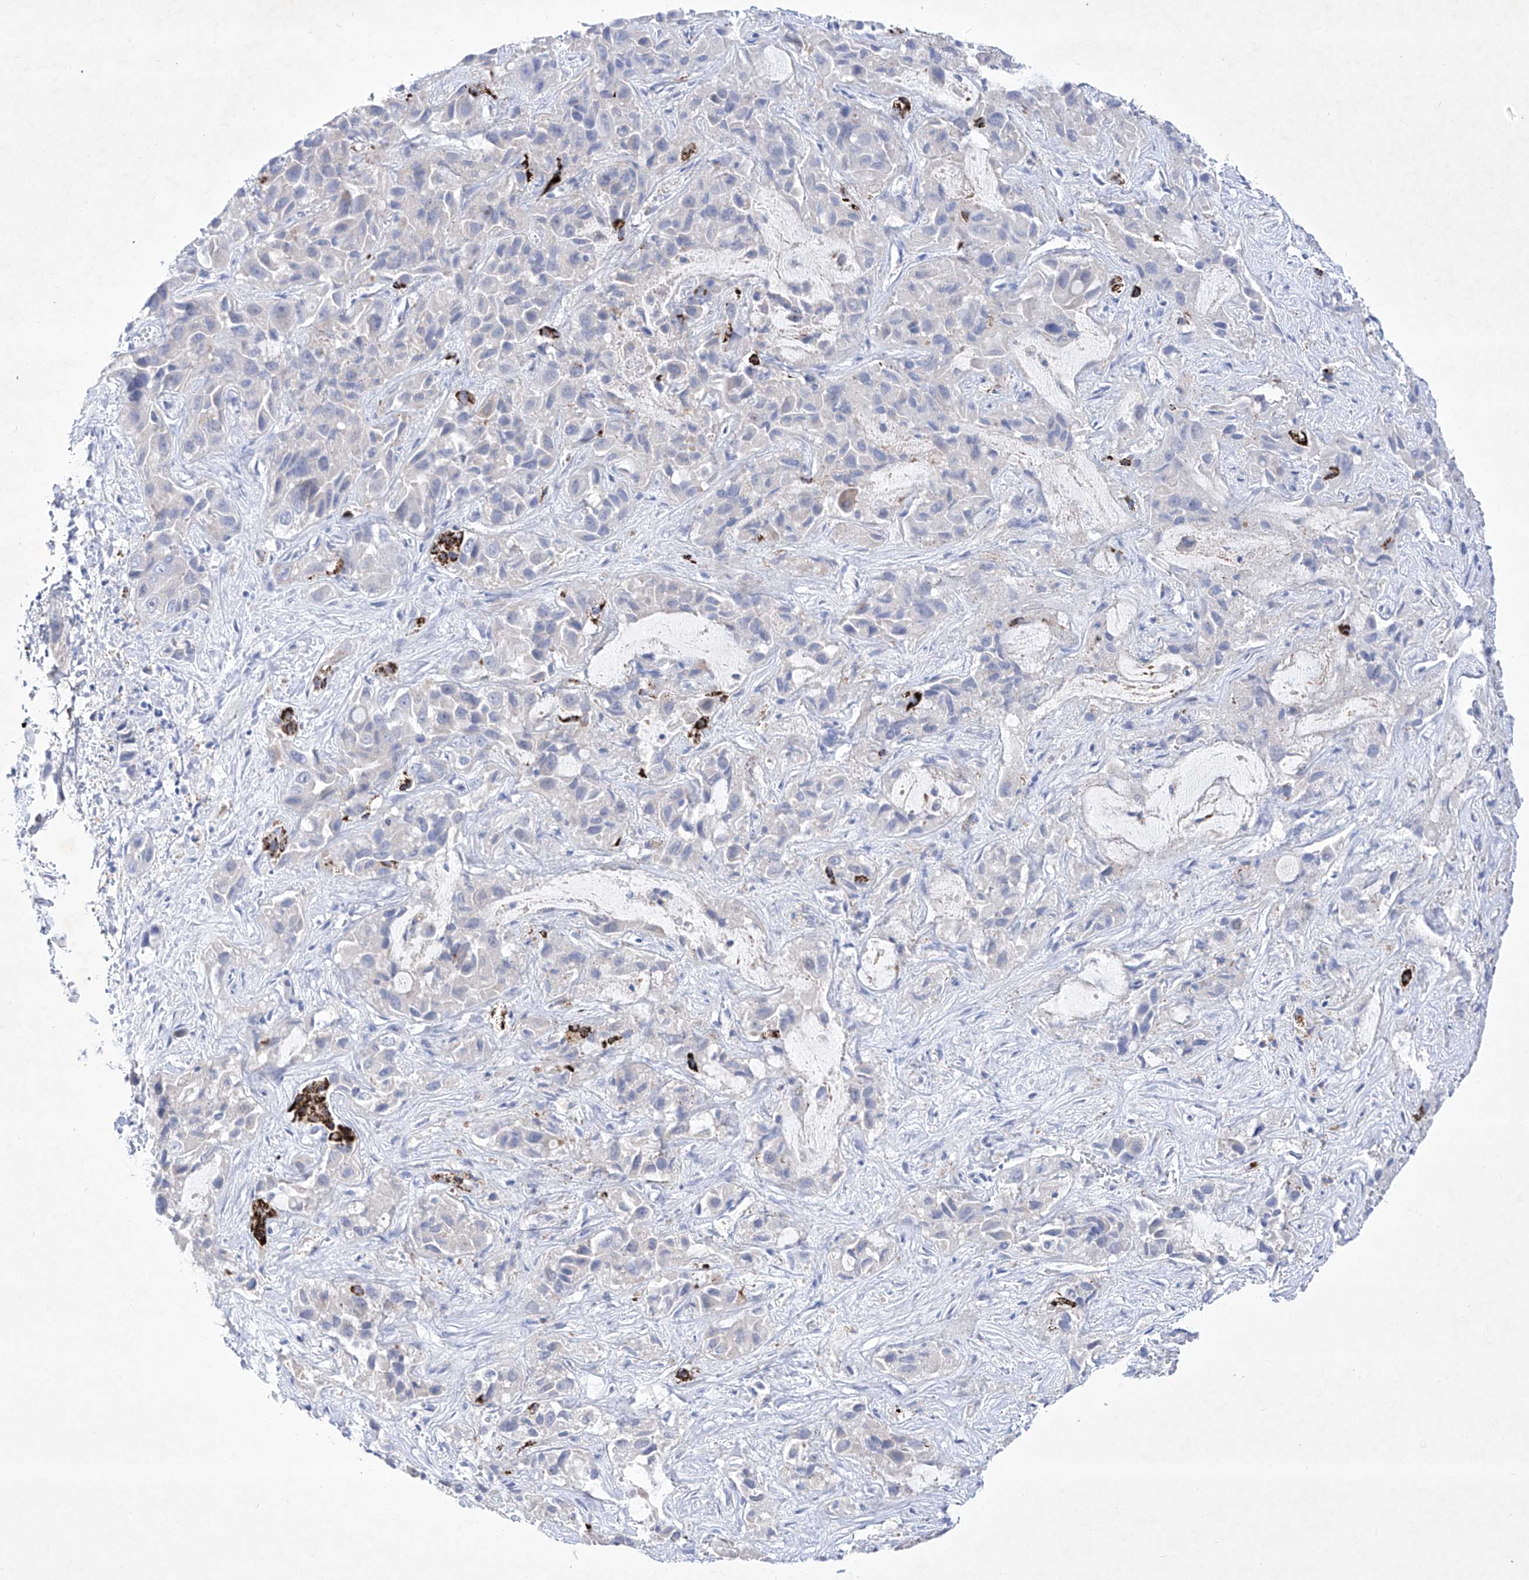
{"staining": {"intensity": "negative", "quantity": "none", "location": "none"}, "tissue": "liver cancer", "cell_type": "Tumor cells", "image_type": "cancer", "snomed": [{"axis": "morphology", "description": "Cholangiocarcinoma"}, {"axis": "topography", "description": "Liver"}], "caption": "High power microscopy micrograph of an IHC image of liver cancer, revealing no significant positivity in tumor cells.", "gene": "C1orf87", "patient": {"sex": "female", "age": 52}}